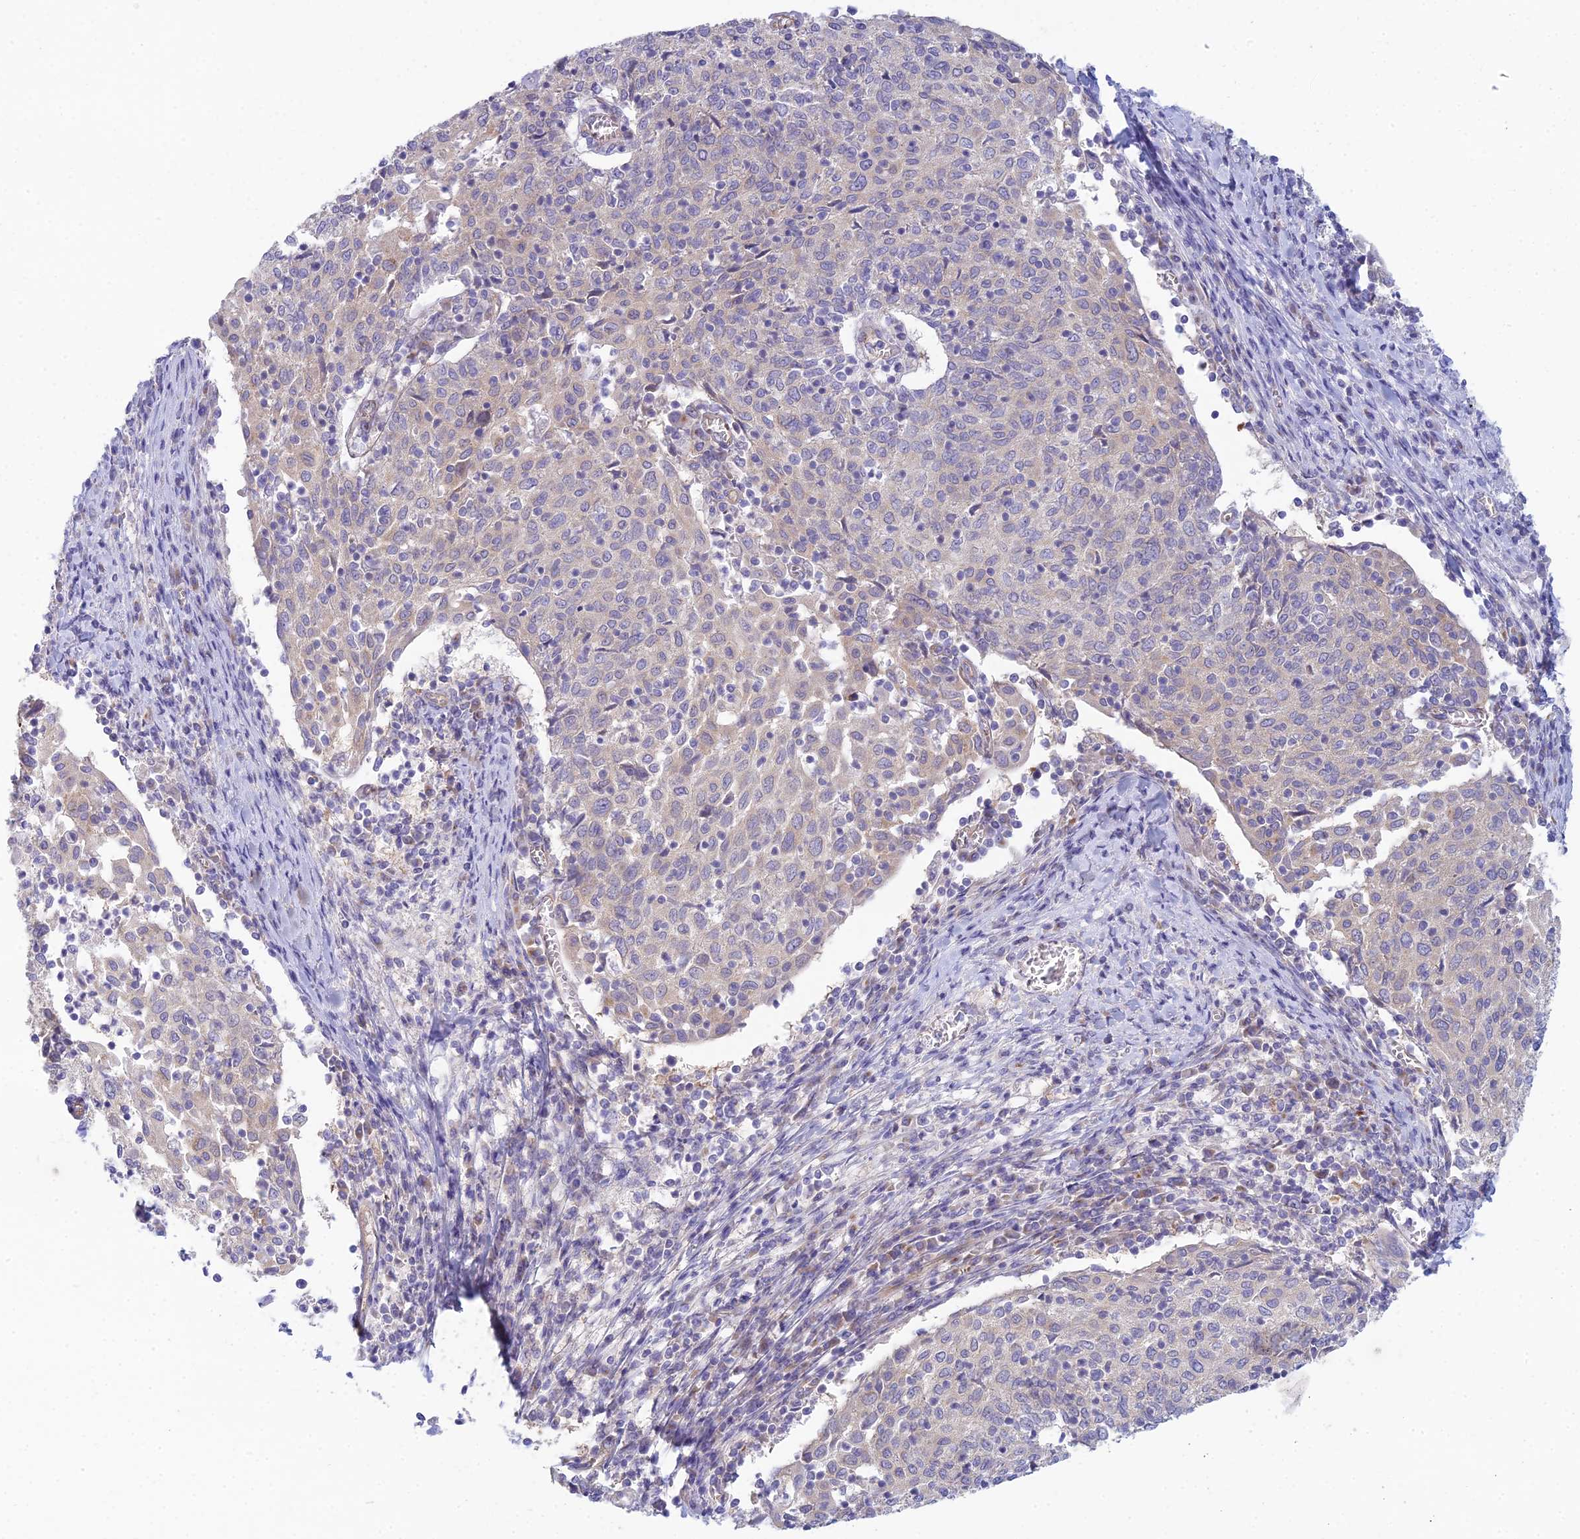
{"staining": {"intensity": "weak", "quantity": "<25%", "location": "cytoplasmic/membranous"}, "tissue": "cervical cancer", "cell_type": "Tumor cells", "image_type": "cancer", "snomed": [{"axis": "morphology", "description": "Squamous cell carcinoma, NOS"}, {"axis": "topography", "description": "Cervix"}], "caption": "Human cervical cancer stained for a protein using immunohistochemistry (IHC) demonstrates no staining in tumor cells.", "gene": "ZNF564", "patient": {"sex": "female", "age": 52}}